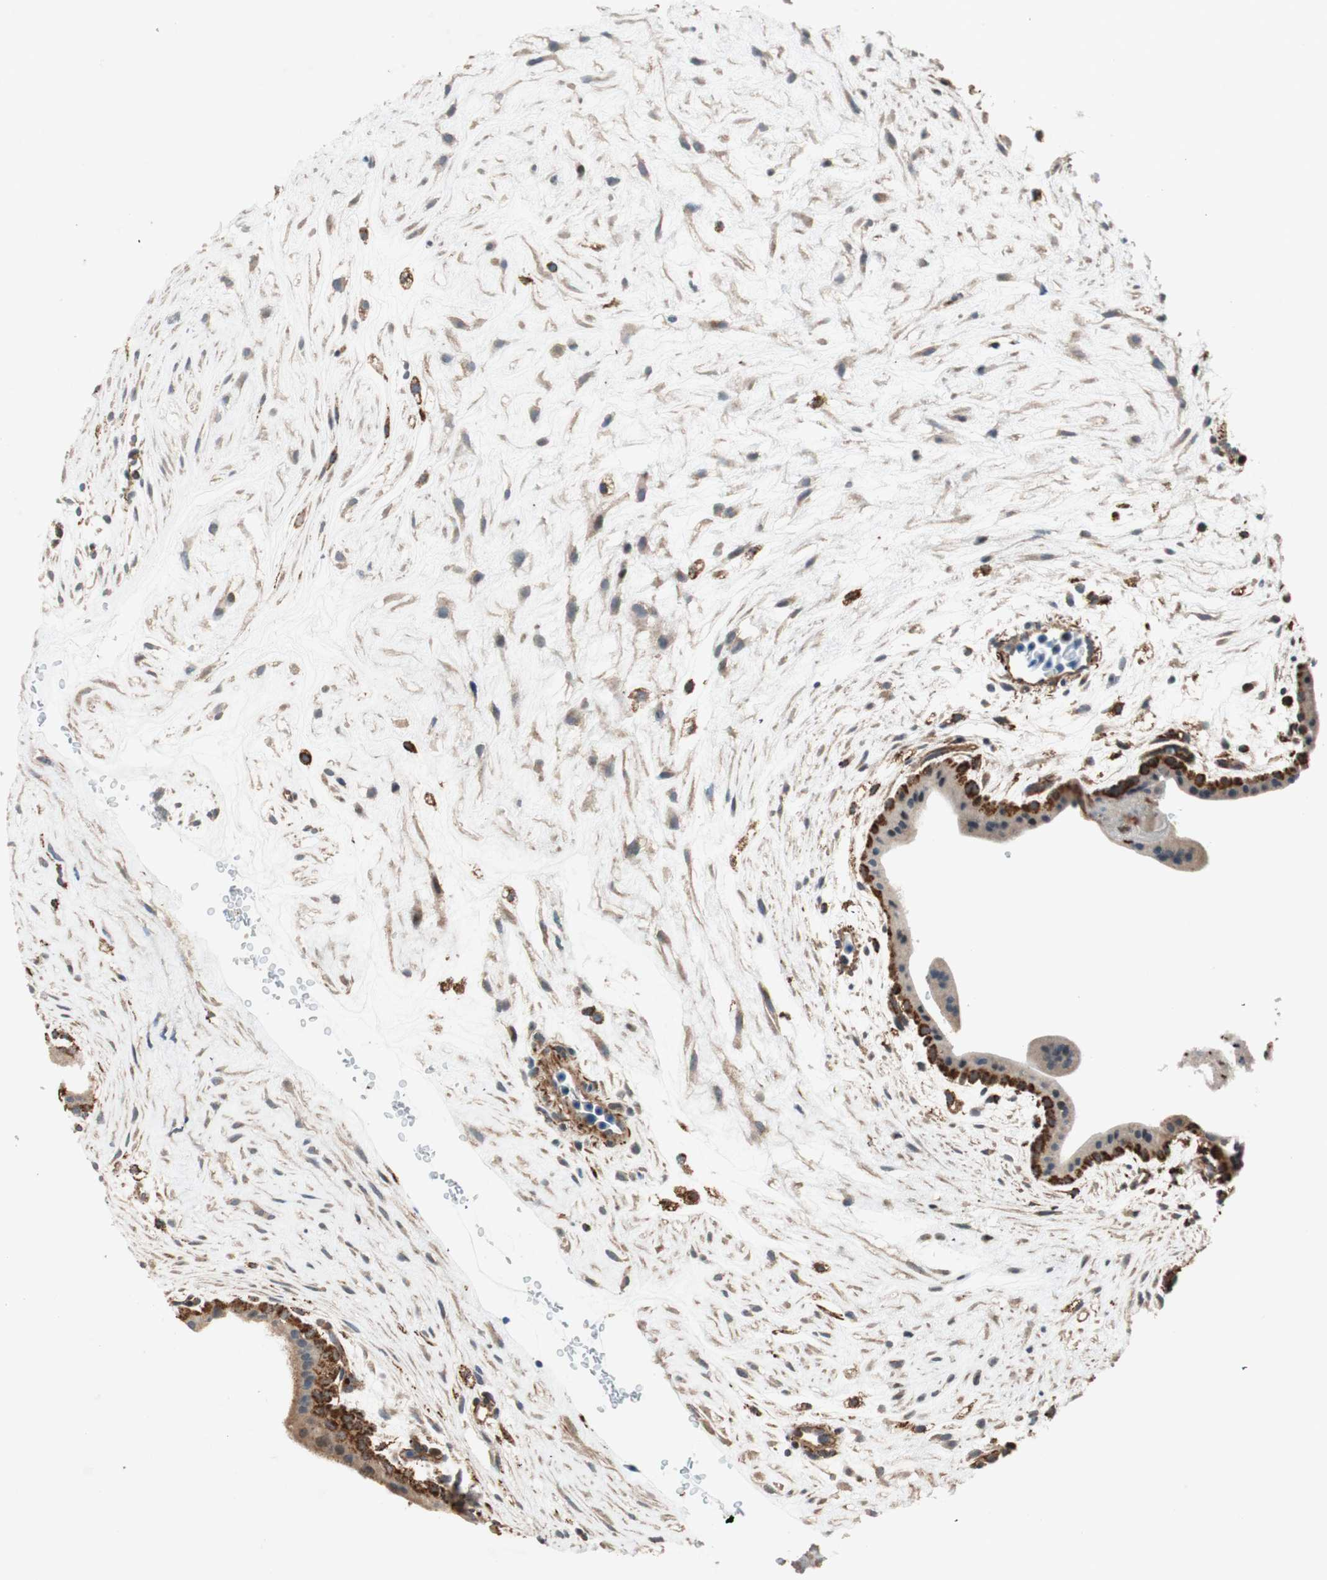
{"staining": {"intensity": "moderate", "quantity": ">75%", "location": "cytoplasmic/membranous"}, "tissue": "placenta", "cell_type": "Decidual cells", "image_type": "normal", "snomed": [{"axis": "morphology", "description": "Normal tissue, NOS"}, {"axis": "topography", "description": "Placenta"}], "caption": "The micrograph reveals immunohistochemical staining of unremarkable placenta. There is moderate cytoplasmic/membranous staining is seen in approximately >75% of decidual cells.", "gene": "AKAP1", "patient": {"sex": "female", "age": 35}}